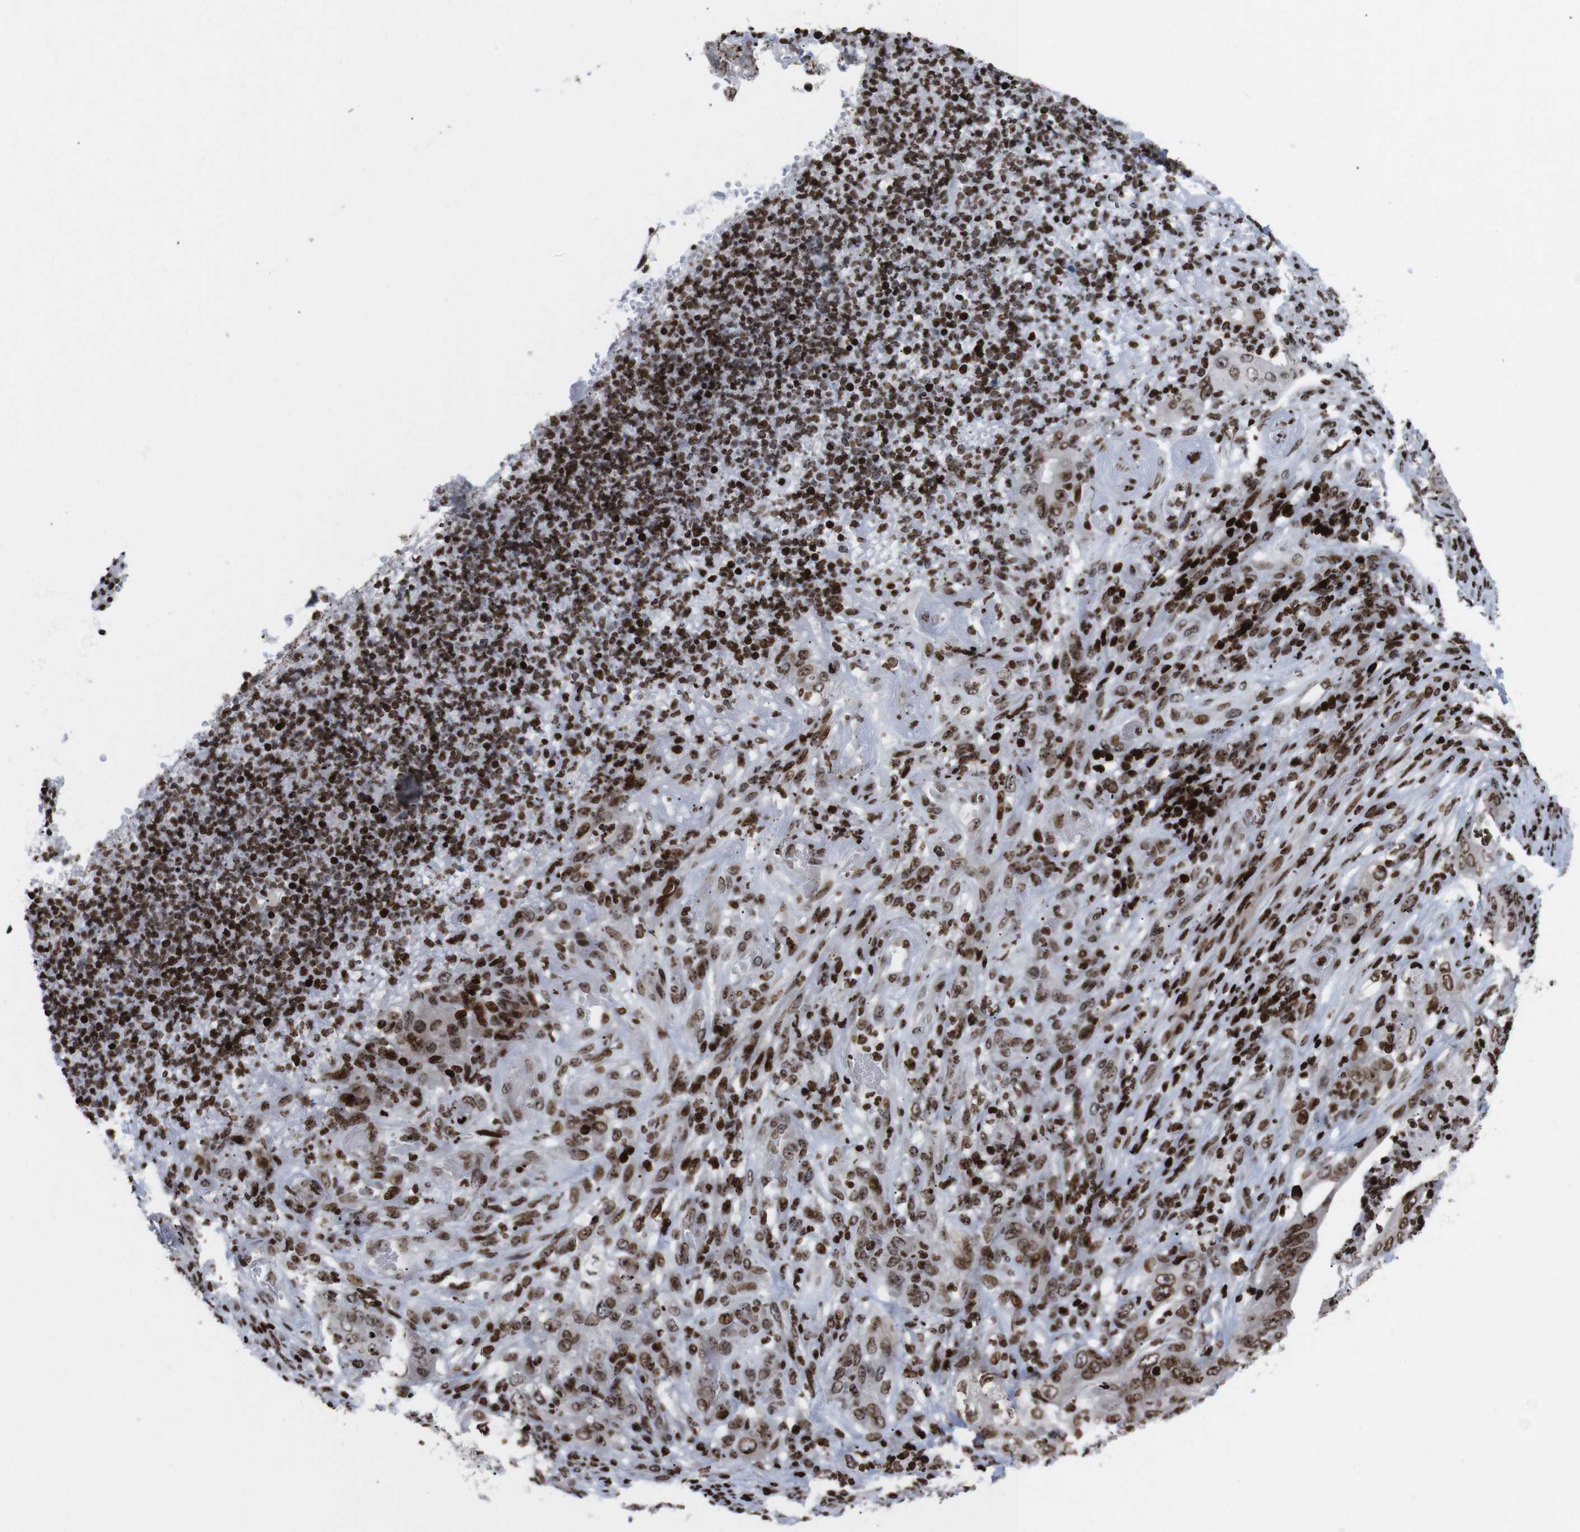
{"staining": {"intensity": "moderate", "quantity": ">75%", "location": "nuclear"}, "tissue": "stomach cancer", "cell_type": "Tumor cells", "image_type": "cancer", "snomed": [{"axis": "morphology", "description": "Adenocarcinoma, NOS"}, {"axis": "topography", "description": "Stomach"}], "caption": "Protein expression by IHC displays moderate nuclear staining in about >75% of tumor cells in stomach cancer (adenocarcinoma).", "gene": "H1-4", "patient": {"sex": "female", "age": 73}}